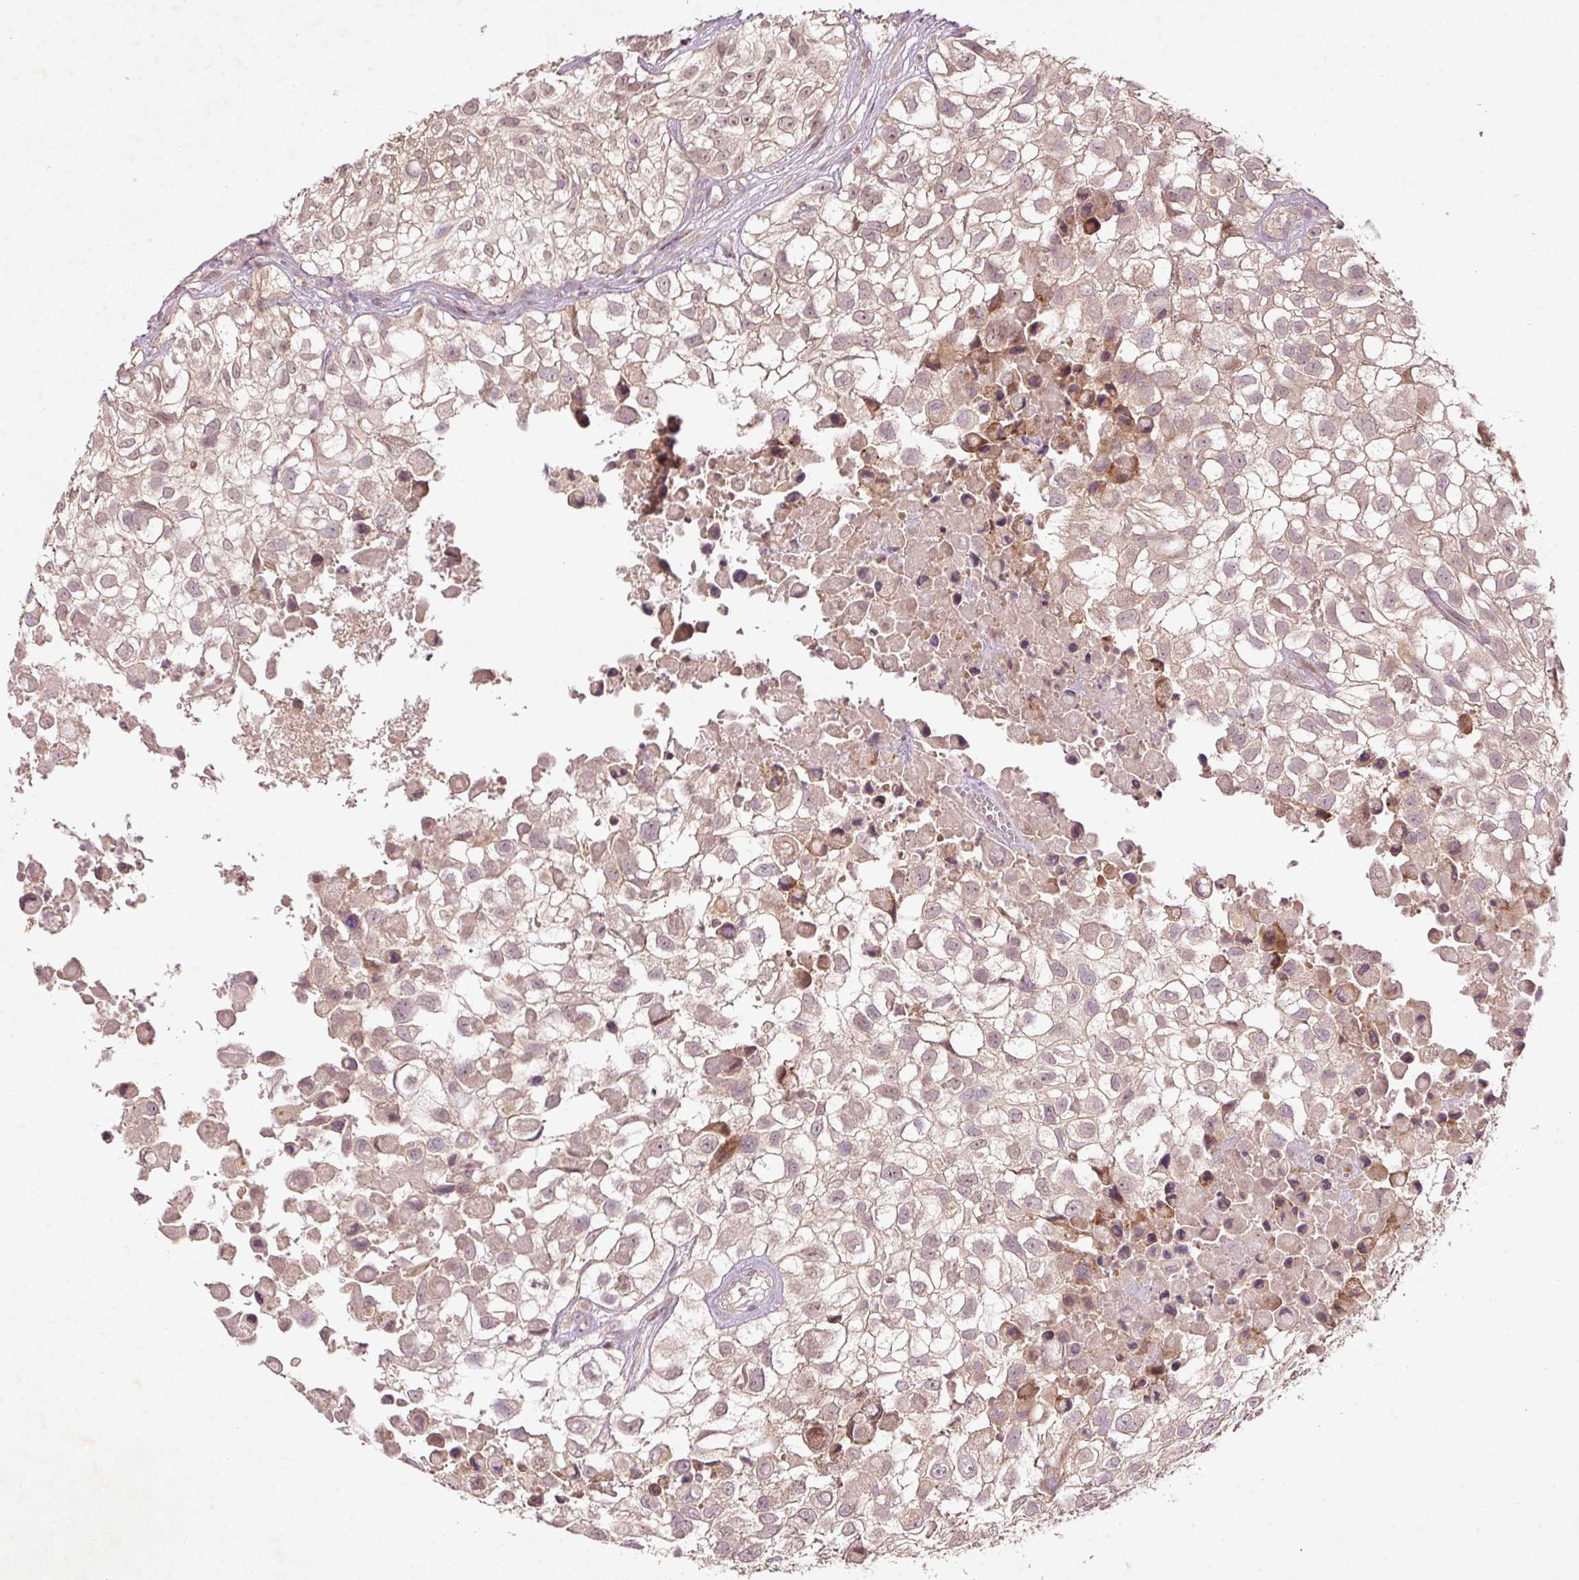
{"staining": {"intensity": "weak", "quantity": "<25%", "location": "nuclear"}, "tissue": "urothelial cancer", "cell_type": "Tumor cells", "image_type": "cancer", "snomed": [{"axis": "morphology", "description": "Urothelial carcinoma, High grade"}, {"axis": "topography", "description": "Urinary bladder"}], "caption": "A micrograph of urothelial cancer stained for a protein shows no brown staining in tumor cells.", "gene": "PCDHB1", "patient": {"sex": "male", "age": 56}}